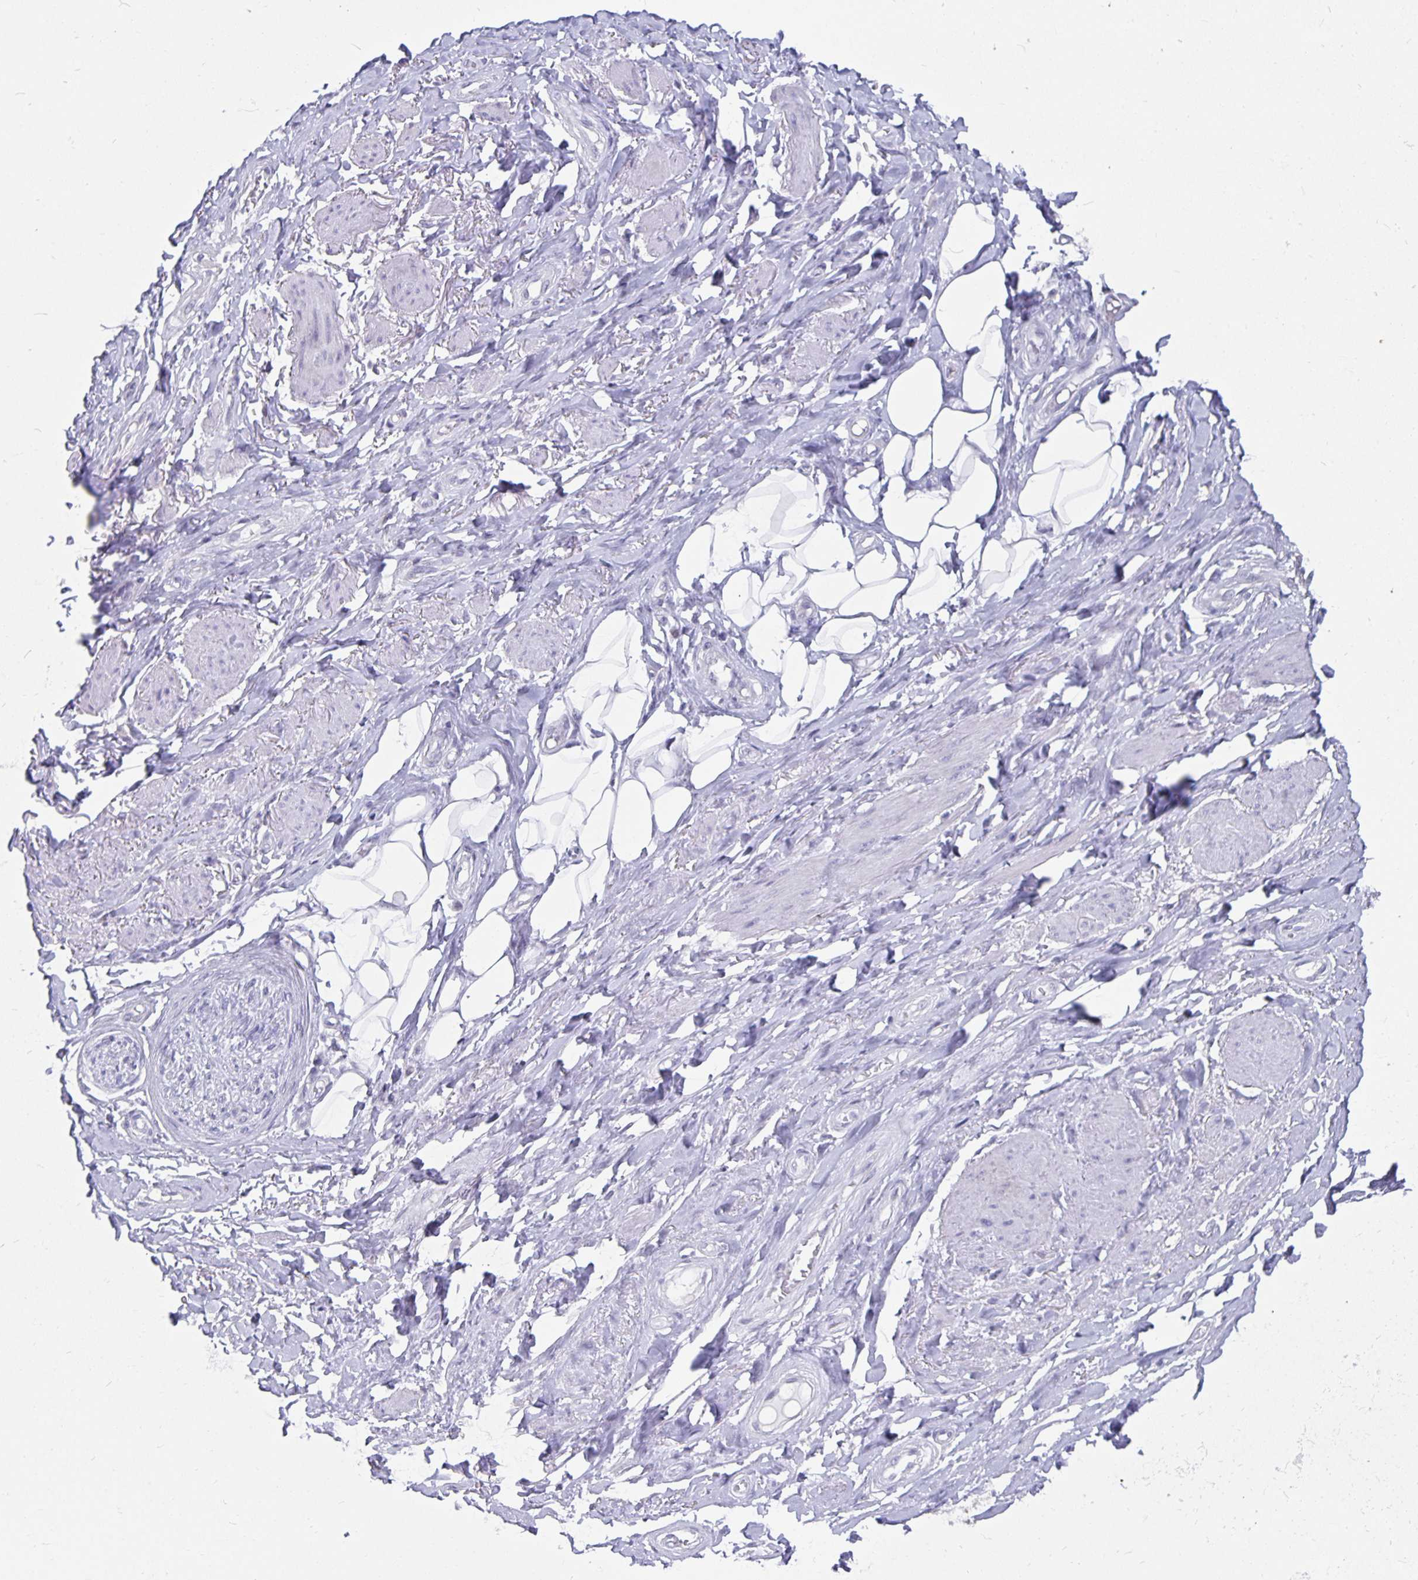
{"staining": {"intensity": "negative", "quantity": "none", "location": "none"}, "tissue": "adipose tissue", "cell_type": "Adipocytes", "image_type": "normal", "snomed": [{"axis": "morphology", "description": "Normal tissue, NOS"}, {"axis": "topography", "description": "Anal"}, {"axis": "topography", "description": "Peripheral nerve tissue"}], "caption": "A histopathology image of human adipose tissue is negative for staining in adipocytes. (DAB immunohistochemistry (IHC), high magnification).", "gene": "OLIG2", "patient": {"sex": "male", "age": 53}}